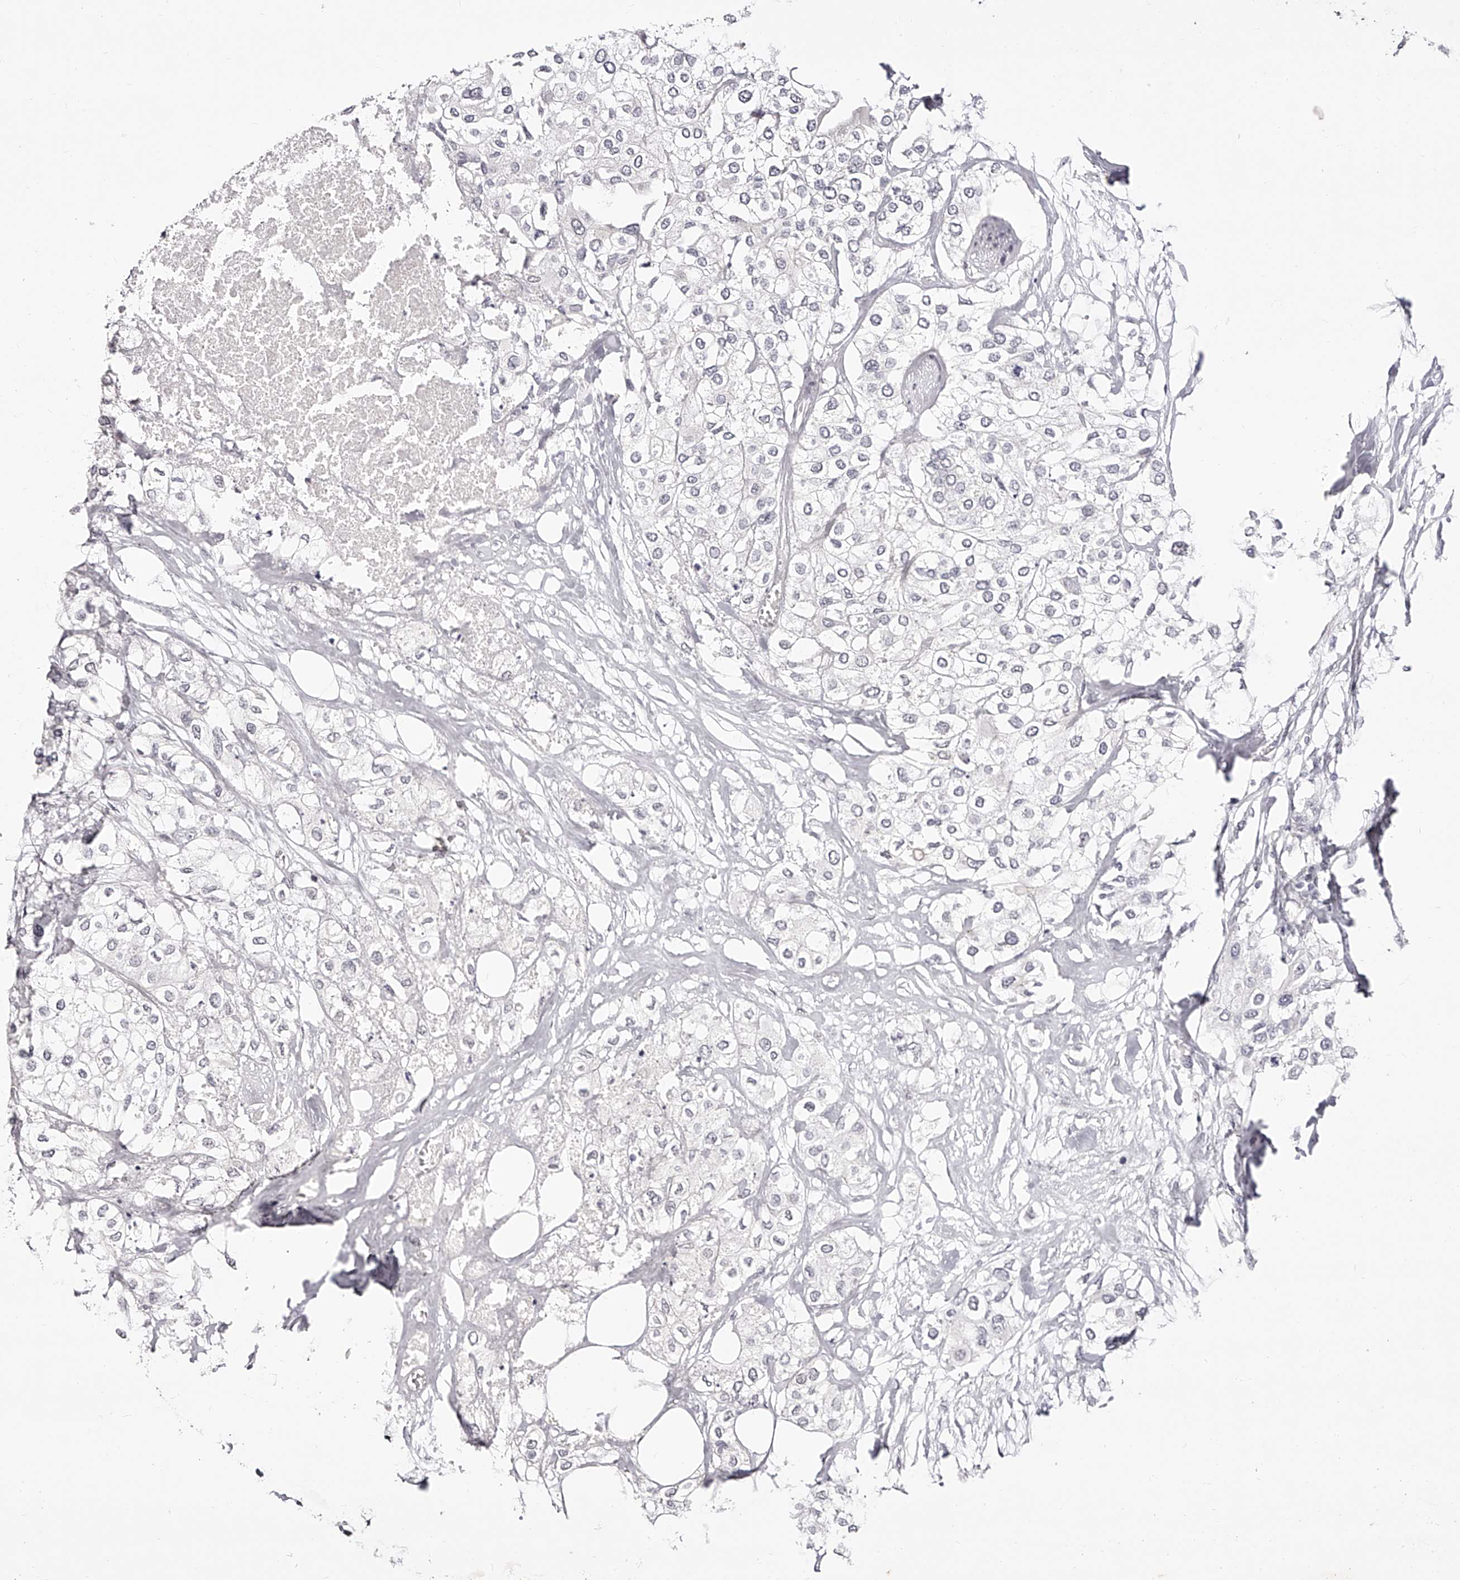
{"staining": {"intensity": "negative", "quantity": "none", "location": "none"}, "tissue": "urothelial cancer", "cell_type": "Tumor cells", "image_type": "cancer", "snomed": [{"axis": "morphology", "description": "Urothelial carcinoma, High grade"}, {"axis": "topography", "description": "Urinary bladder"}], "caption": "A photomicrograph of urothelial cancer stained for a protein exhibits no brown staining in tumor cells.", "gene": "USF3", "patient": {"sex": "male", "age": 64}}